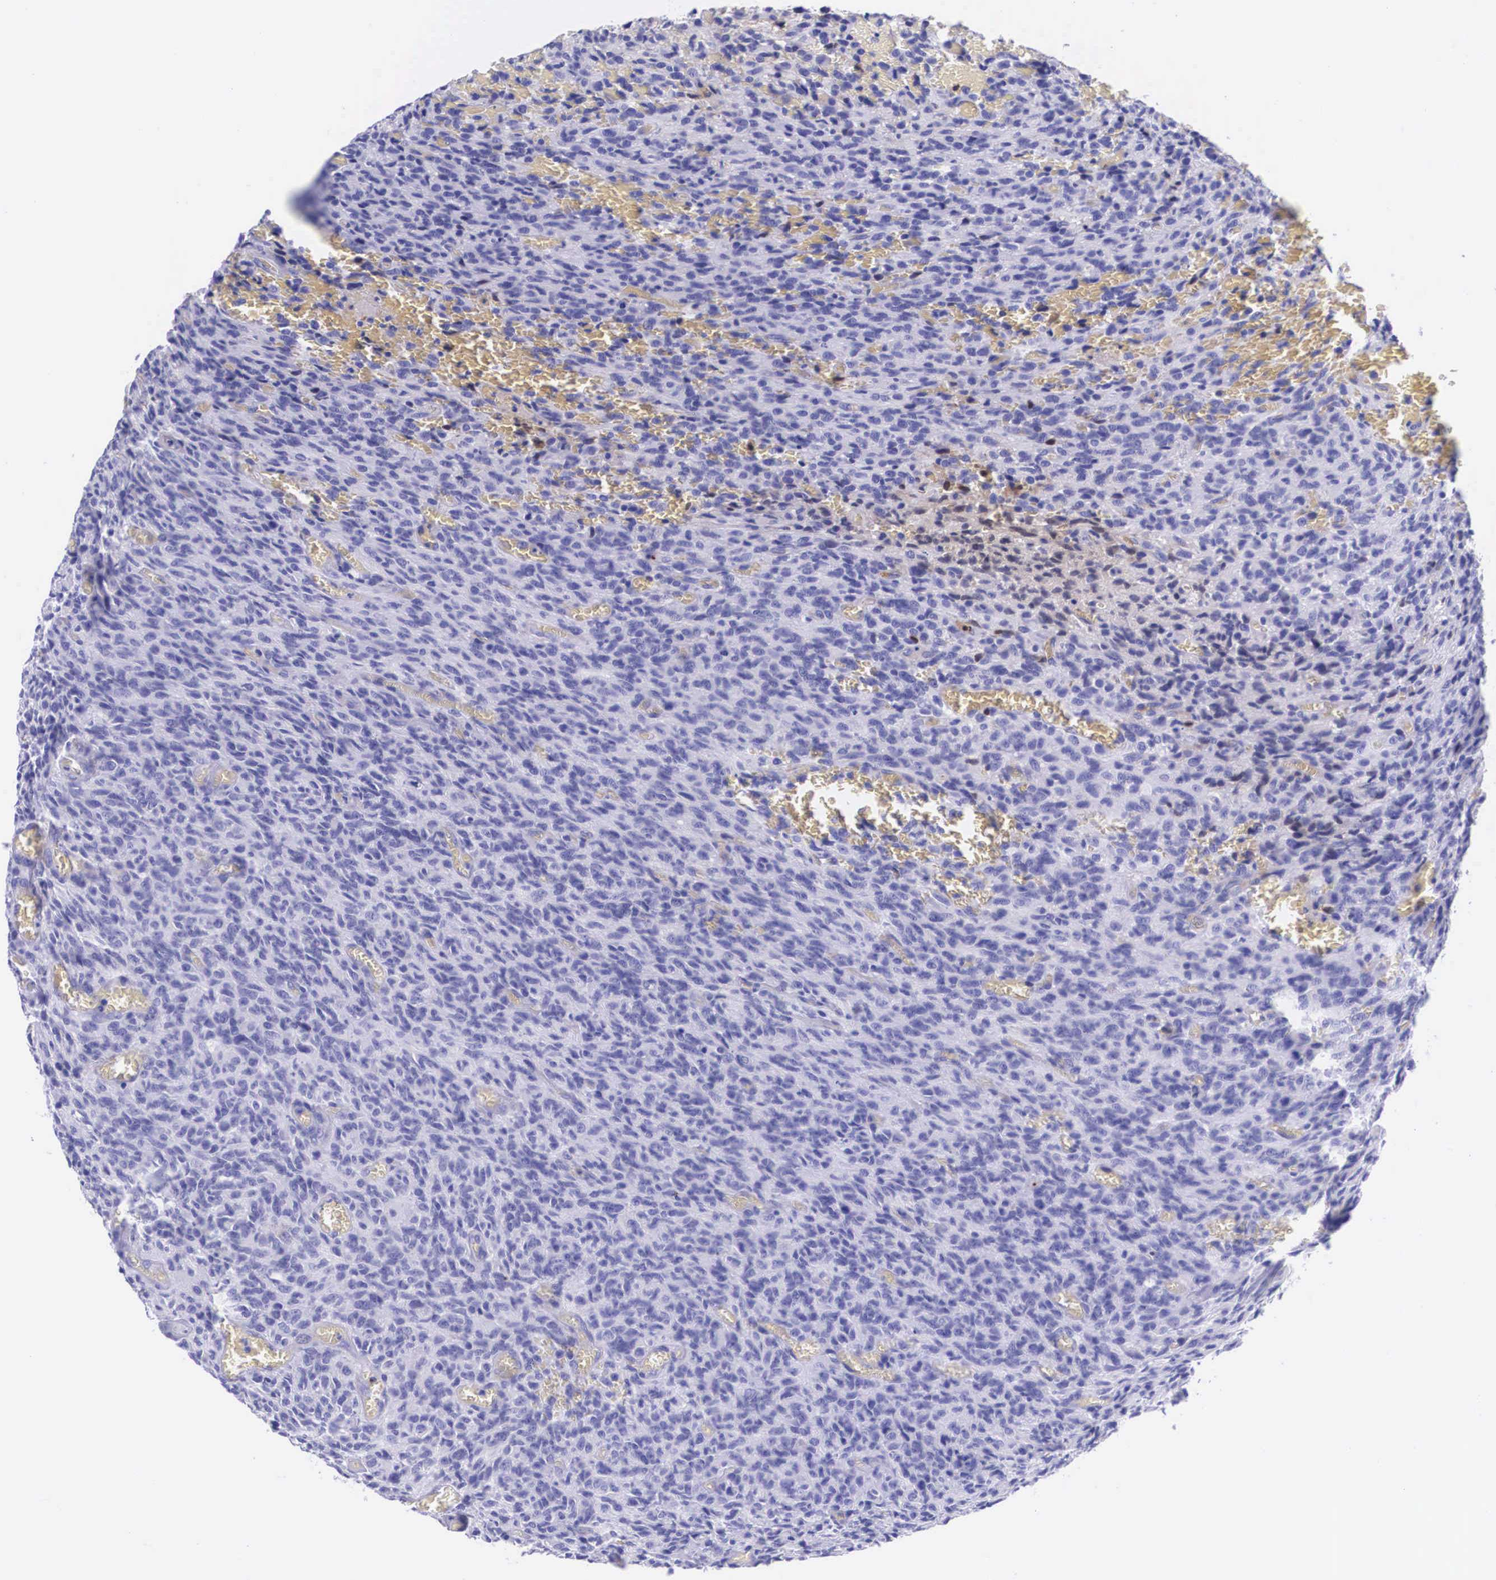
{"staining": {"intensity": "negative", "quantity": "none", "location": "none"}, "tissue": "glioma", "cell_type": "Tumor cells", "image_type": "cancer", "snomed": [{"axis": "morphology", "description": "Glioma, malignant, High grade"}, {"axis": "topography", "description": "Brain"}], "caption": "IHC of malignant high-grade glioma shows no expression in tumor cells.", "gene": "PLG", "patient": {"sex": "male", "age": 56}}